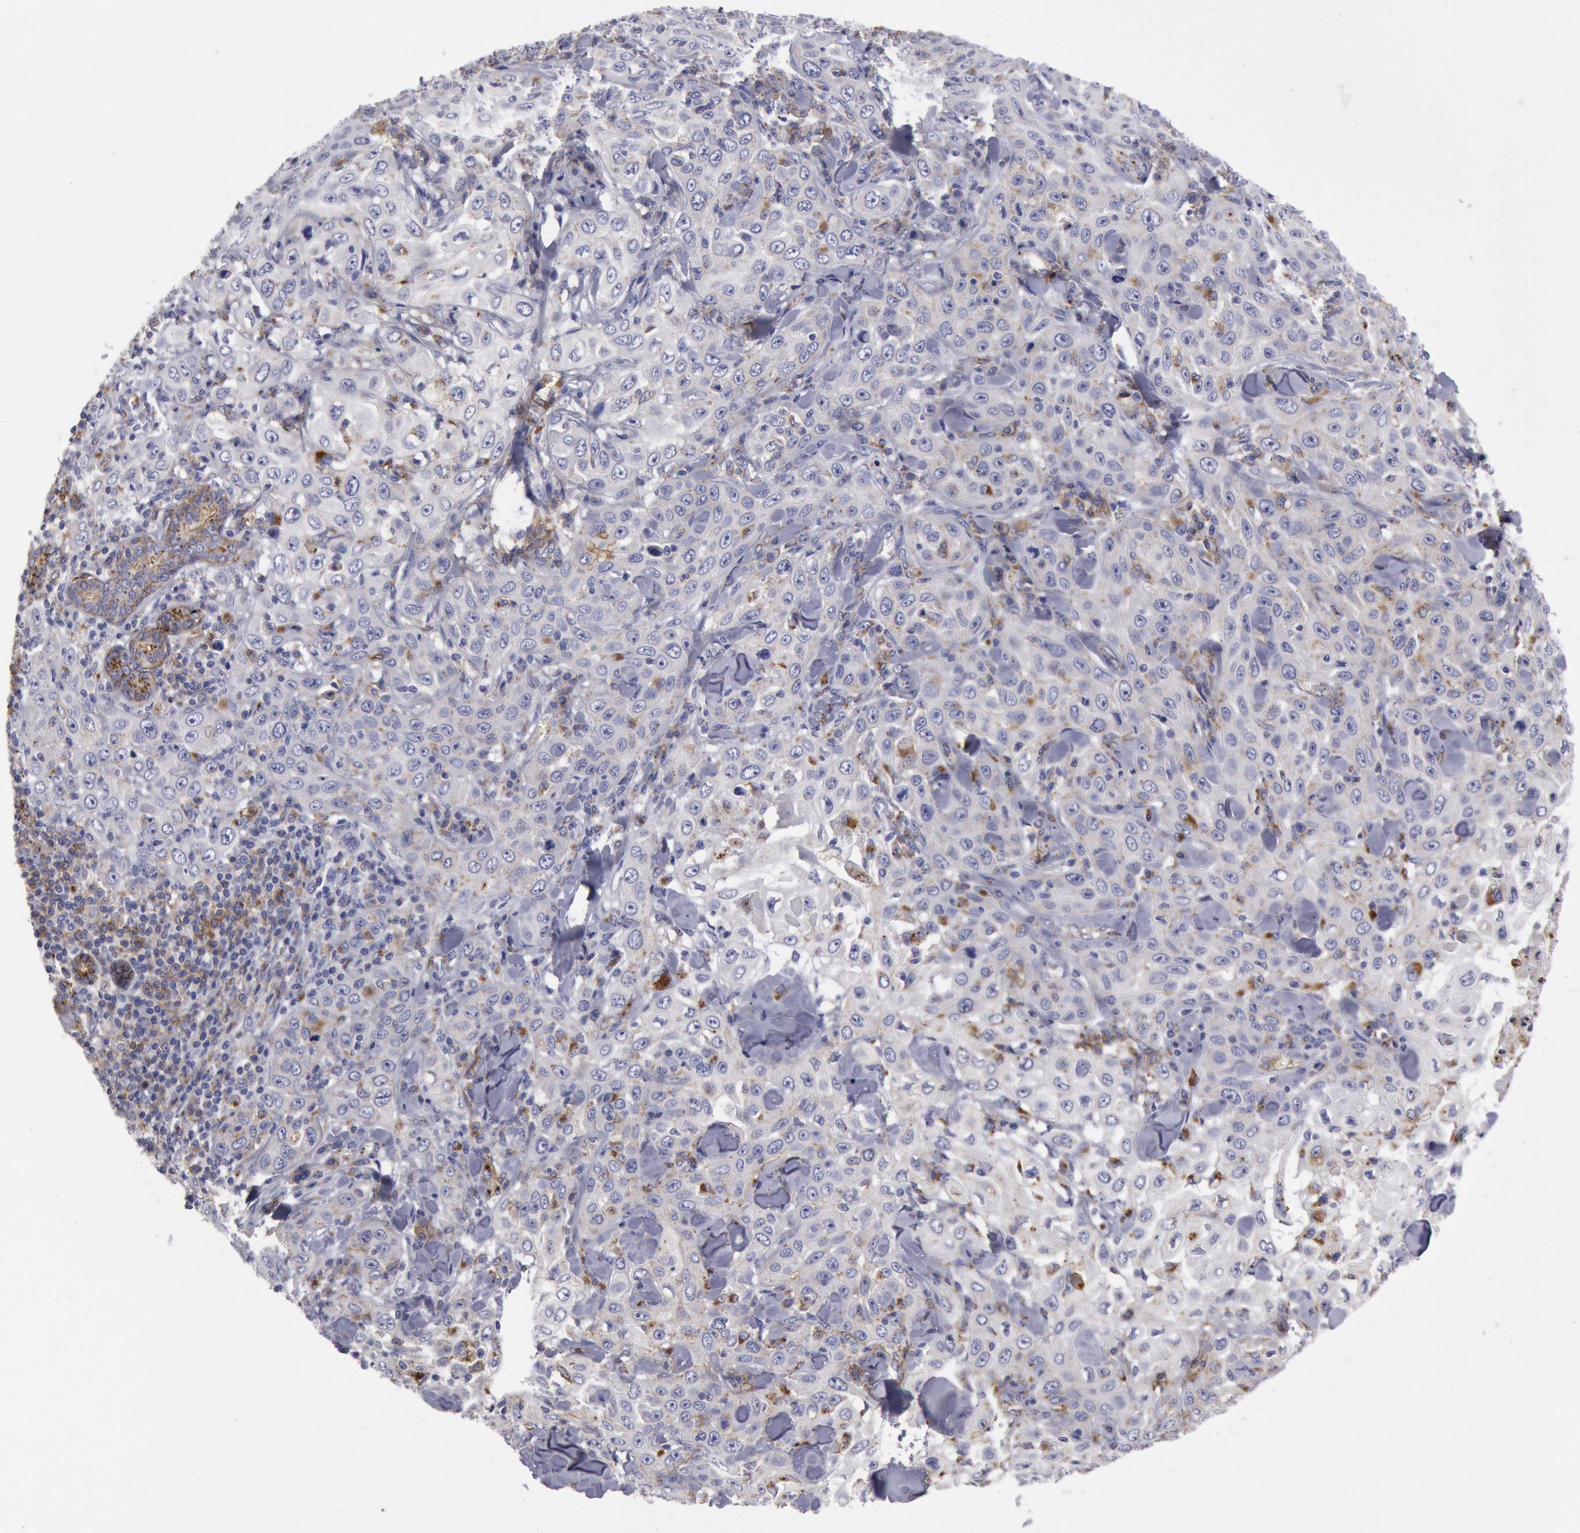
{"staining": {"intensity": "moderate", "quantity": "25%-75%", "location": "cytoplasmic/membranous"}, "tissue": "skin cancer", "cell_type": "Tumor cells", "image_type": "cancer", "snomed": [{"axis": "morphology", "description": "Squamous cell carcinoma, NOS"}, {"axis": "topography", "description": "Skin"}], "caption": "This is a photomicrograph of immunohistochemistry staining of squamous cell carcinoma (skin), which shows moderate expression in the cytoplasmic/membranous of tumor cells.", "gene": "FLOT1", "patient": {"sex": "male", "age": 84}}